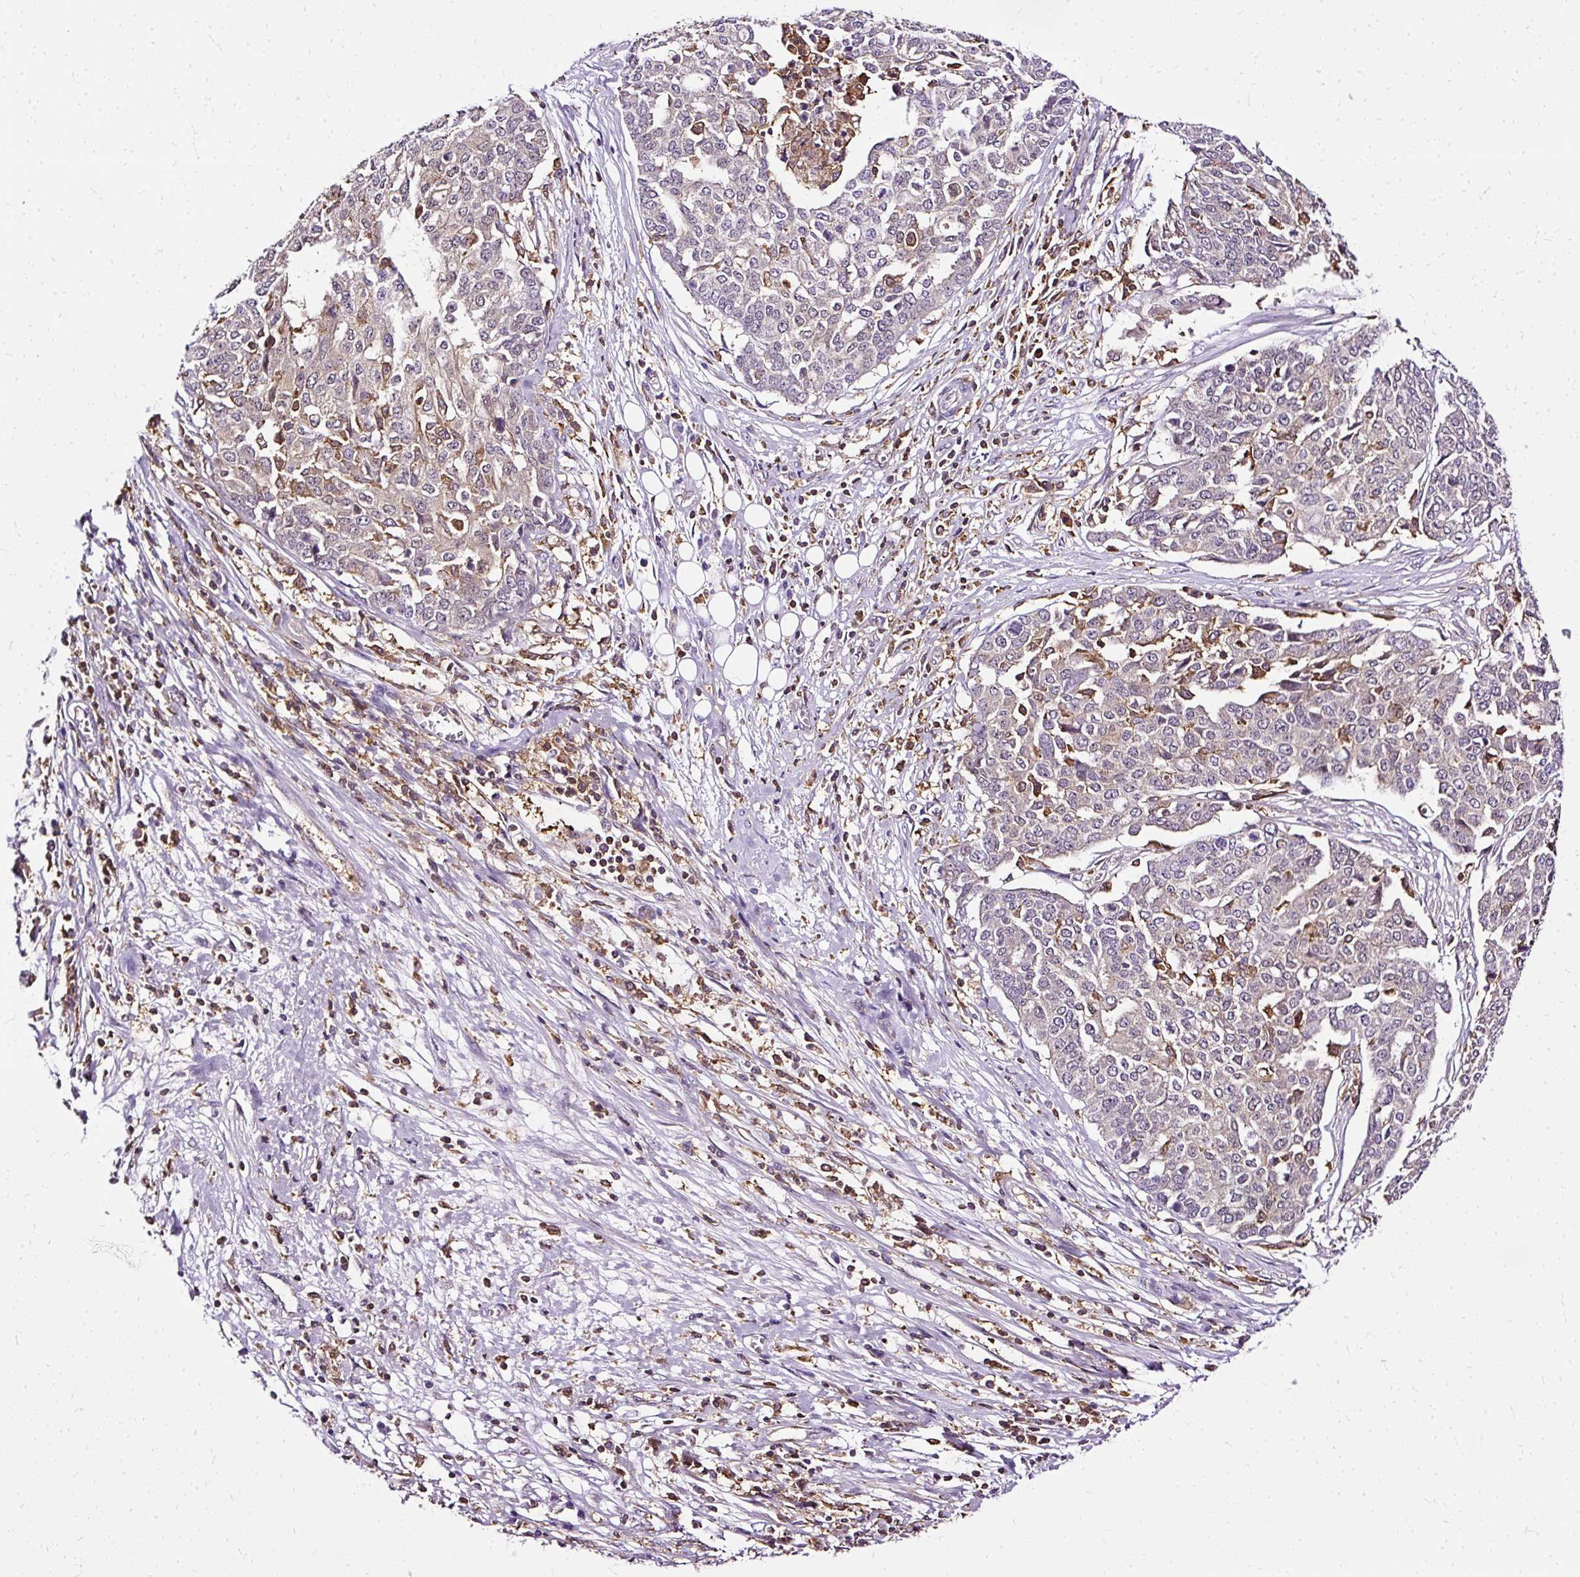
{"staining": {"intensity": "negative", "quantity": "none", "location": "none"}, "tissue": "ovarian cancer", "cell_type": "Tumor cells", "image_type": "cancer", "snomed": [{"axis": "morphology", "description": "Cystadenocarcinoma, serous, NOS"}, {"axis": "topography", "description": "Soft tissue"}, {"axis": "topography", "description": "Ovary"}], "caption": "Tumor cells show no significant expression in serous cystadenocarcinoma (ovarian).", "gene": "TWF2", "patient": {"sex": "female", "age": 57}}